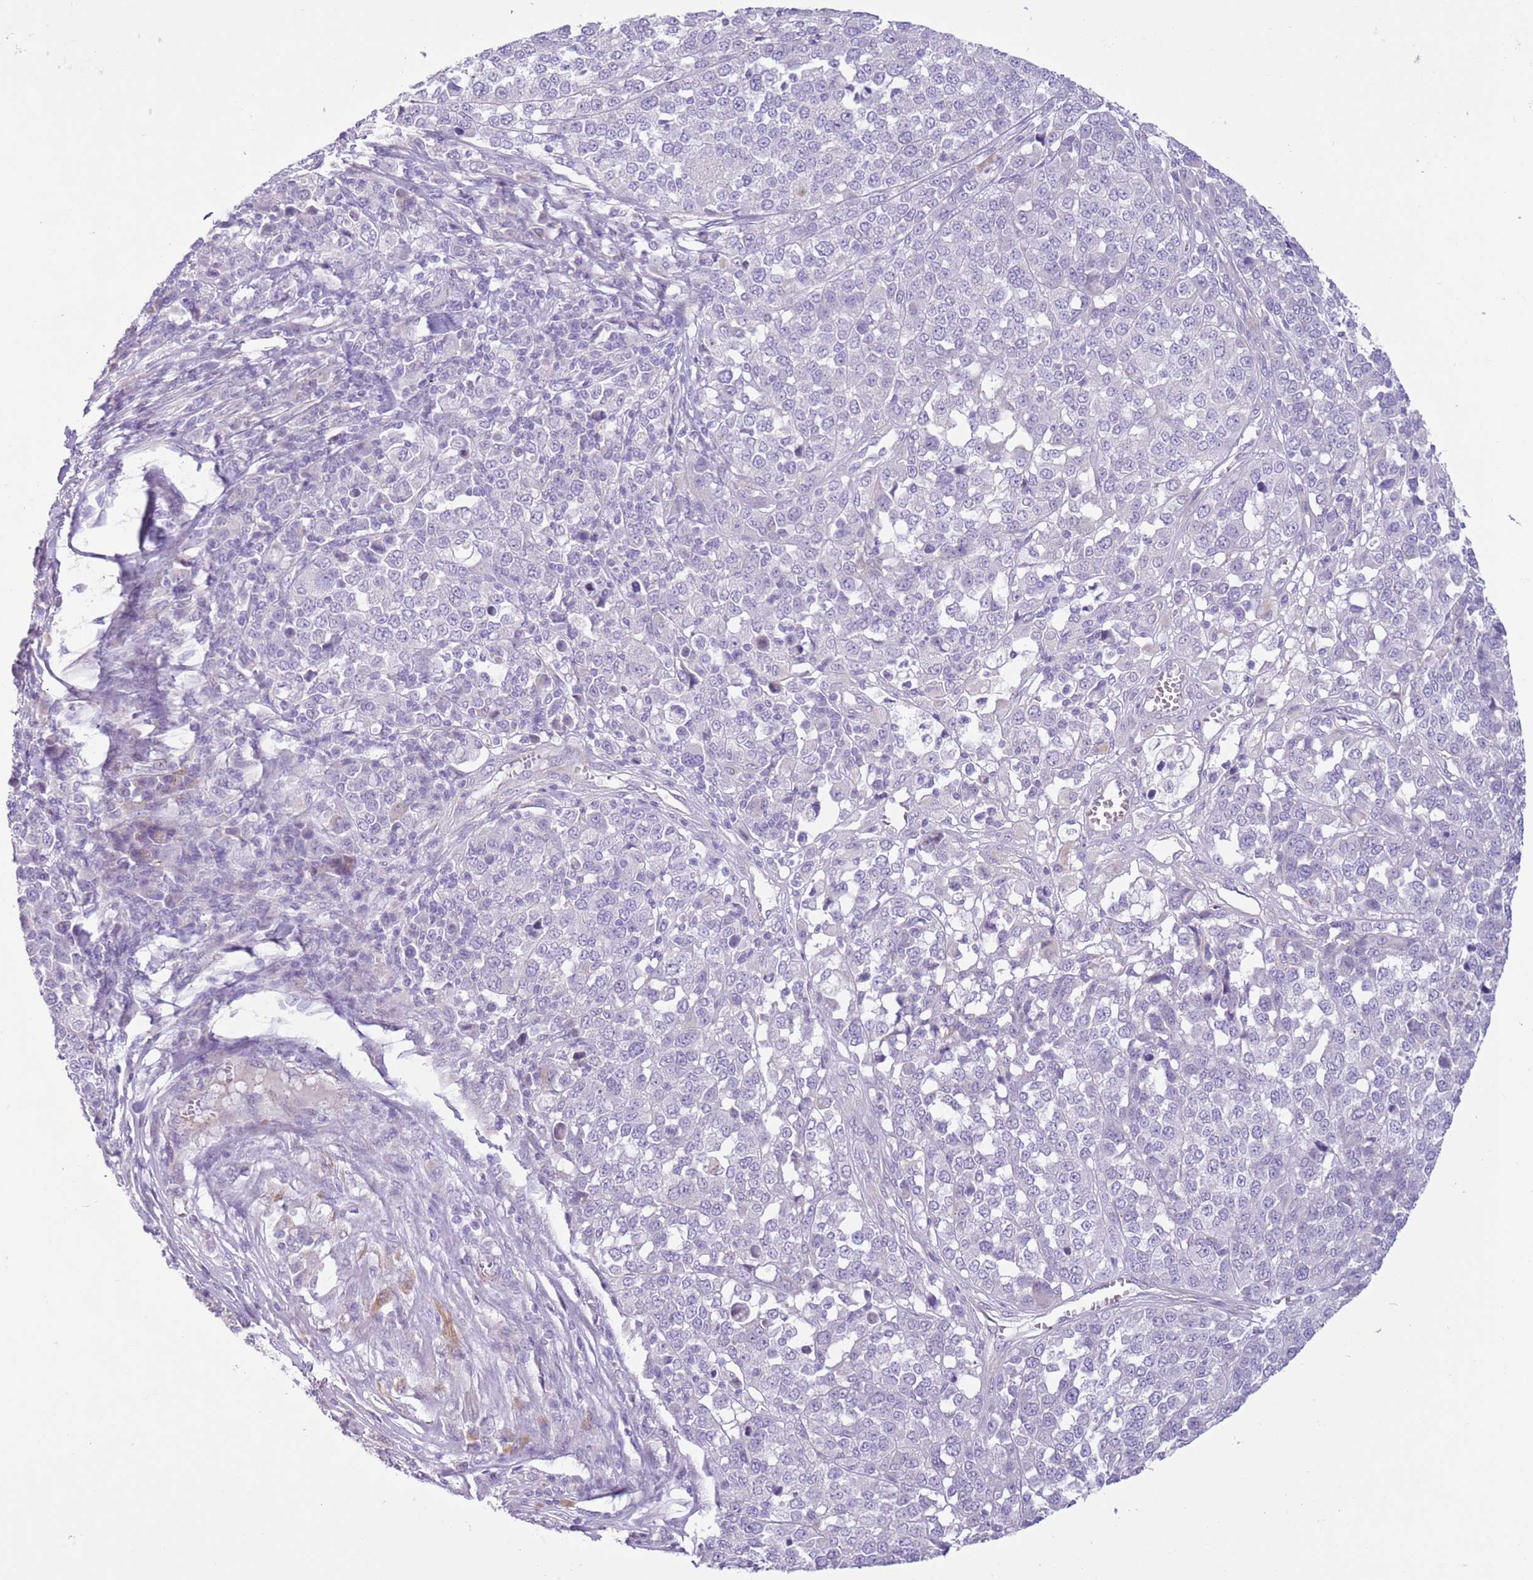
{"staining": {"intensity": "negative", "quantity": "none", "location": "none"}, "tissue": "melanoma", "cell_type": "Tumor cells", "image_type": "cancer", "snomed": [{"axis": "morphology", "description": "Malignant melanoma, Metastatic site"}, {"axis": "topography", "description": "Lymph node"}], "caption": "This is an immunohistochemistry (IHC) photomicrograph of human melanoma. There is no expression in tumor cells.", "gene": "ZNF239", "patient": {"sex": "male", "age": 44}}